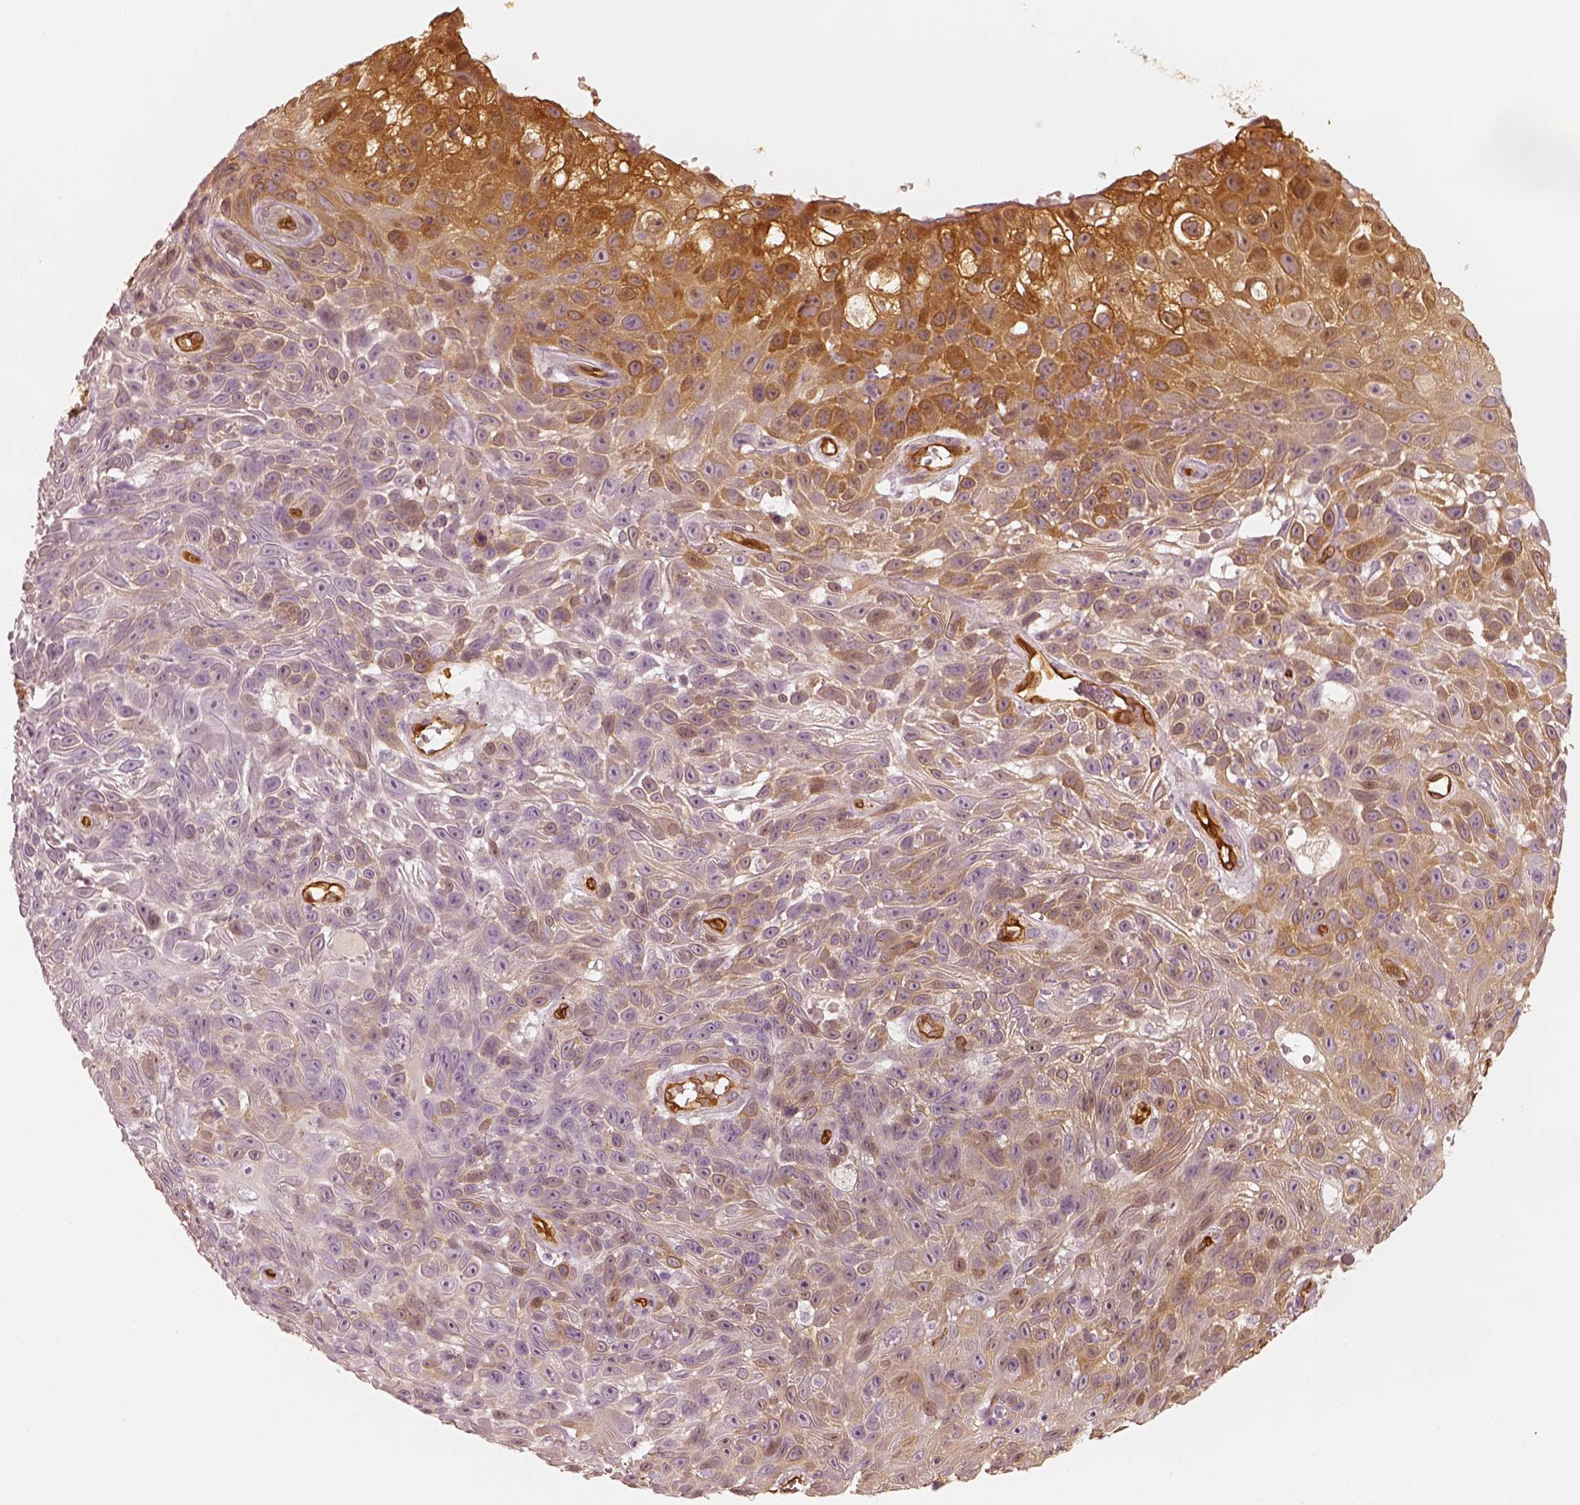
{"staining": {"intensity": "moderate", "quantity": "25%-75%", "location": "cytoplasmic/membranous"}, "tissue": "skin cancer", "cell_type": "Tumor cells", "image_type": "cancer", "snomed": [{"axis": "morphology", "description": "Squamous cell carcinoma, NOS"}, {"axis": "topography", "description": "Skin"}], "caption": "Tumor cells display medium levels of moderate cytoplasmic/membranous staining in approximately 25%-75% of cells in skin cancer. The protein of interest is stained brown, and the nuclei are stained in blue (DAB IHC with brightfield microscopy, high magnification).", "gene": "FSCN1", "patient": {"sex": "male", "age": 82}}